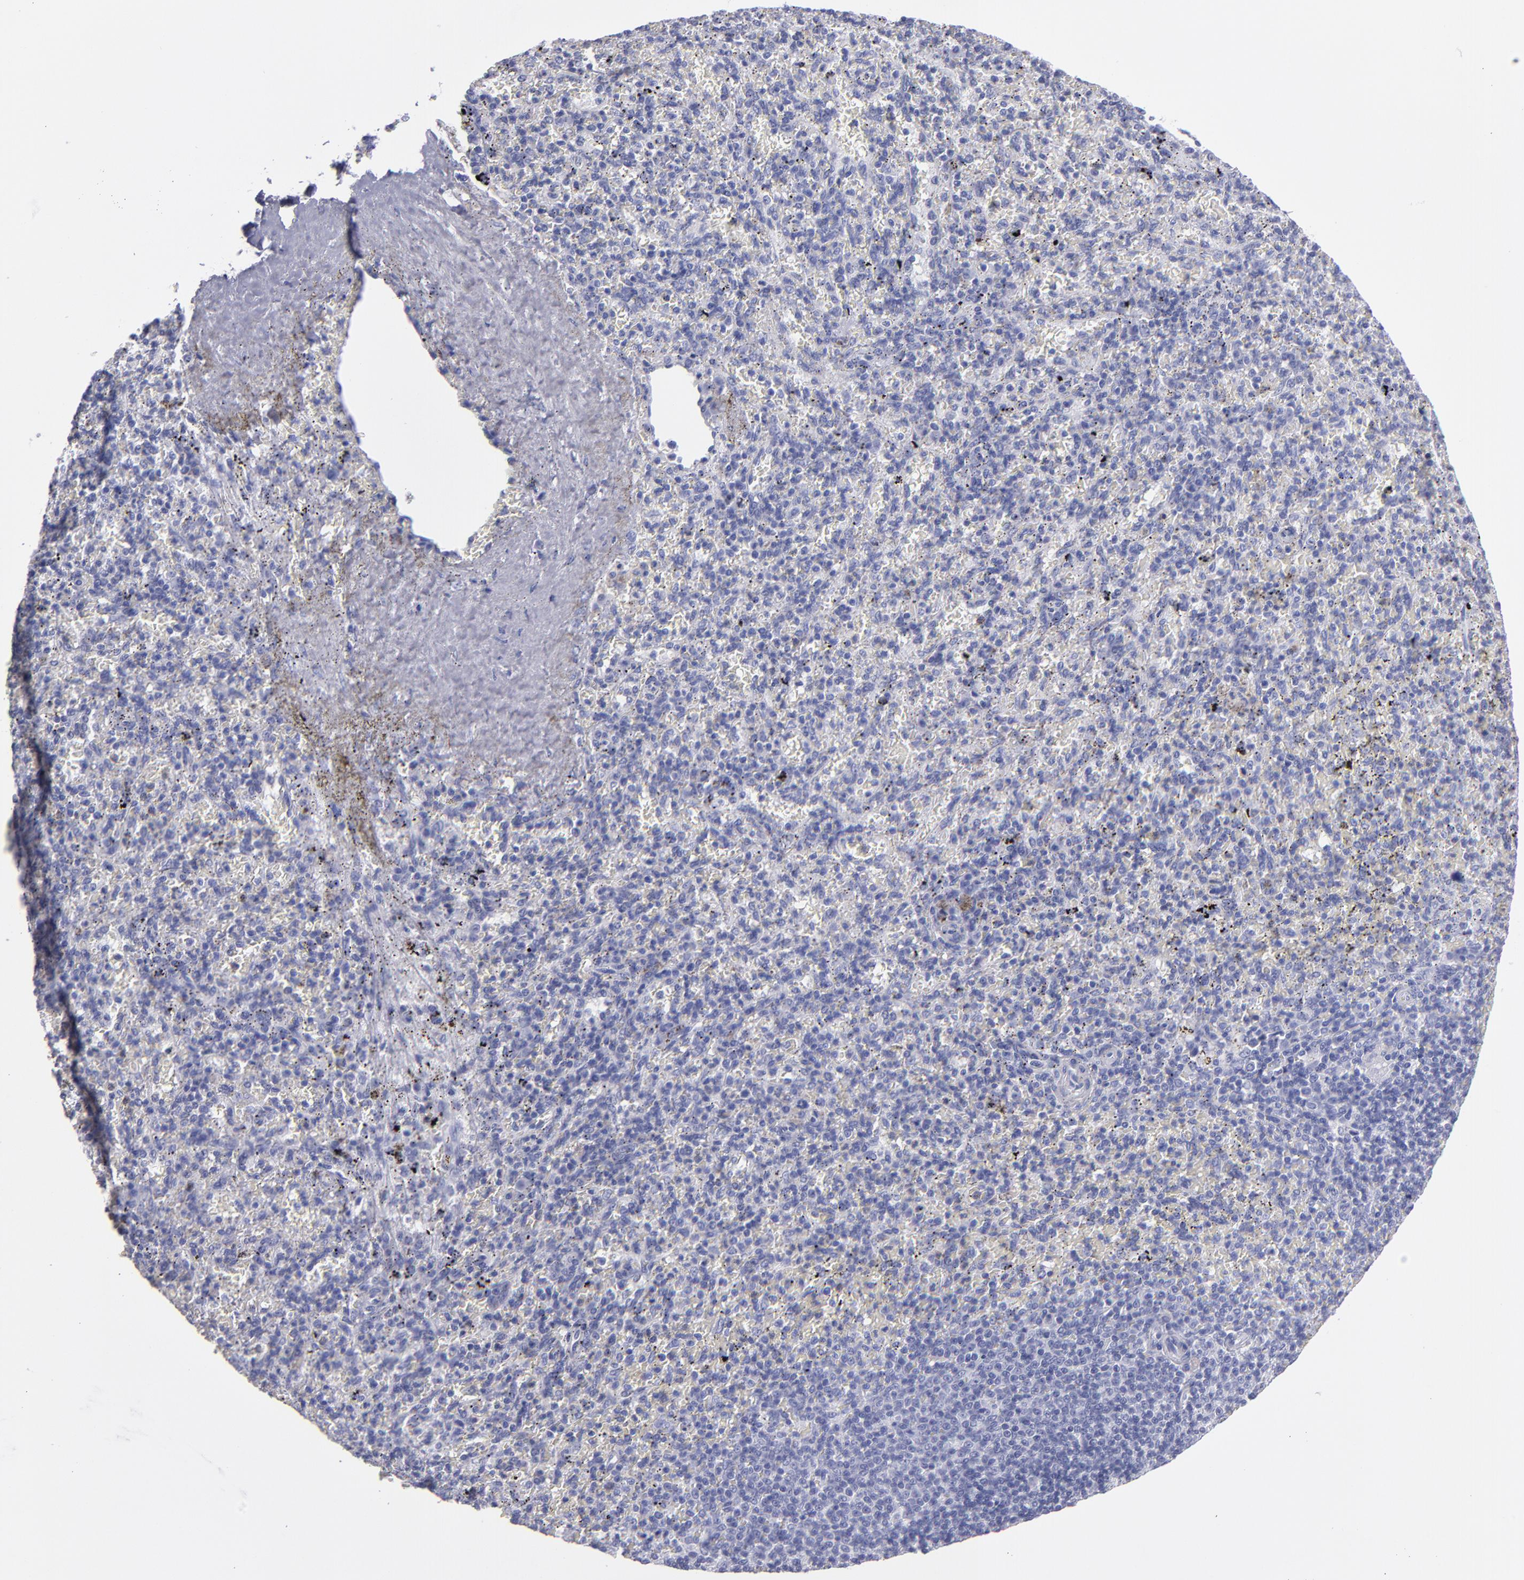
{"staining": {"intensity": "negative", "quantity": "none", "location": "none"}, "tissue": "spleen", "cell_type": "Cells in red pulp", "image_type": "normal", "snomed": [{"axis": "morphology", "description": "Normal tissue, NOS"}, {"axis": "topography", "description": "Spleen"}], "caption": "Normal spleen was stained to show a protein in brown. There is no significant staining in cells in red pulp. Nuclei are stained in blue.", "gene": "MB", "patient": {"sex": "female", "age": 43}}